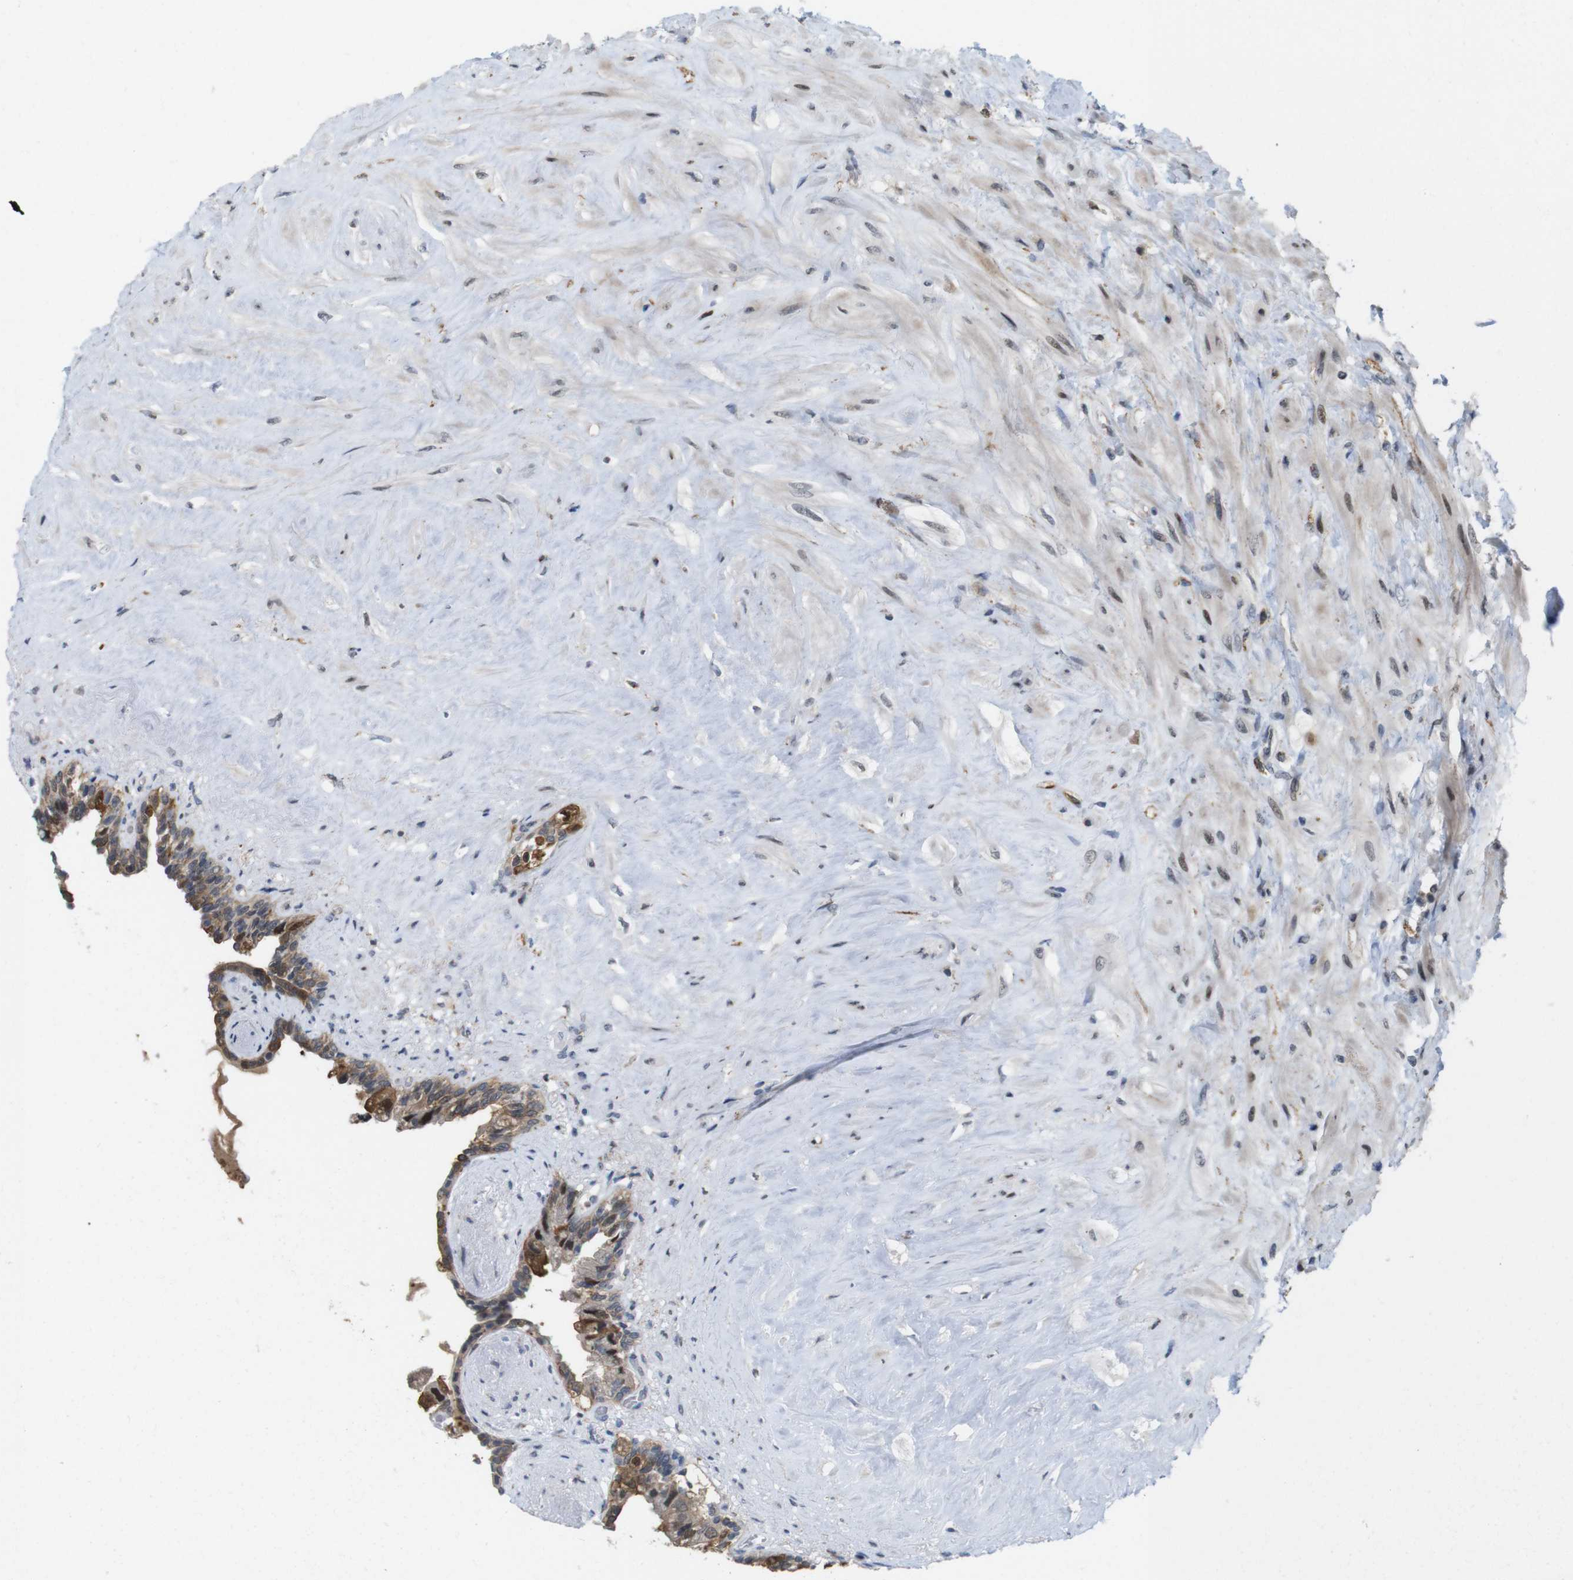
{"staining": {"intensity": "moderate", "quantity": ">75%", "location": "cytoplasmic/membranous,nuclear"}, "tissue": "seminal vesicle", "cell_type": "Glandular cells", "image_type": "normal", "snomed": [{"axis": "morphology", "description": "Normal tissue, NOS"}, {"axis": "topography", "description": "Seminal veicle"}], "caption": "This is a micrograph of immunohistochemistry (IHC) staining of normal seminal vesicle, which shows moderate expression in the cytoplasmic/membranous,nuclear of glandular cells.", "gene": "PNMA8A", "patient": {"sex": "male", "age": 63}}